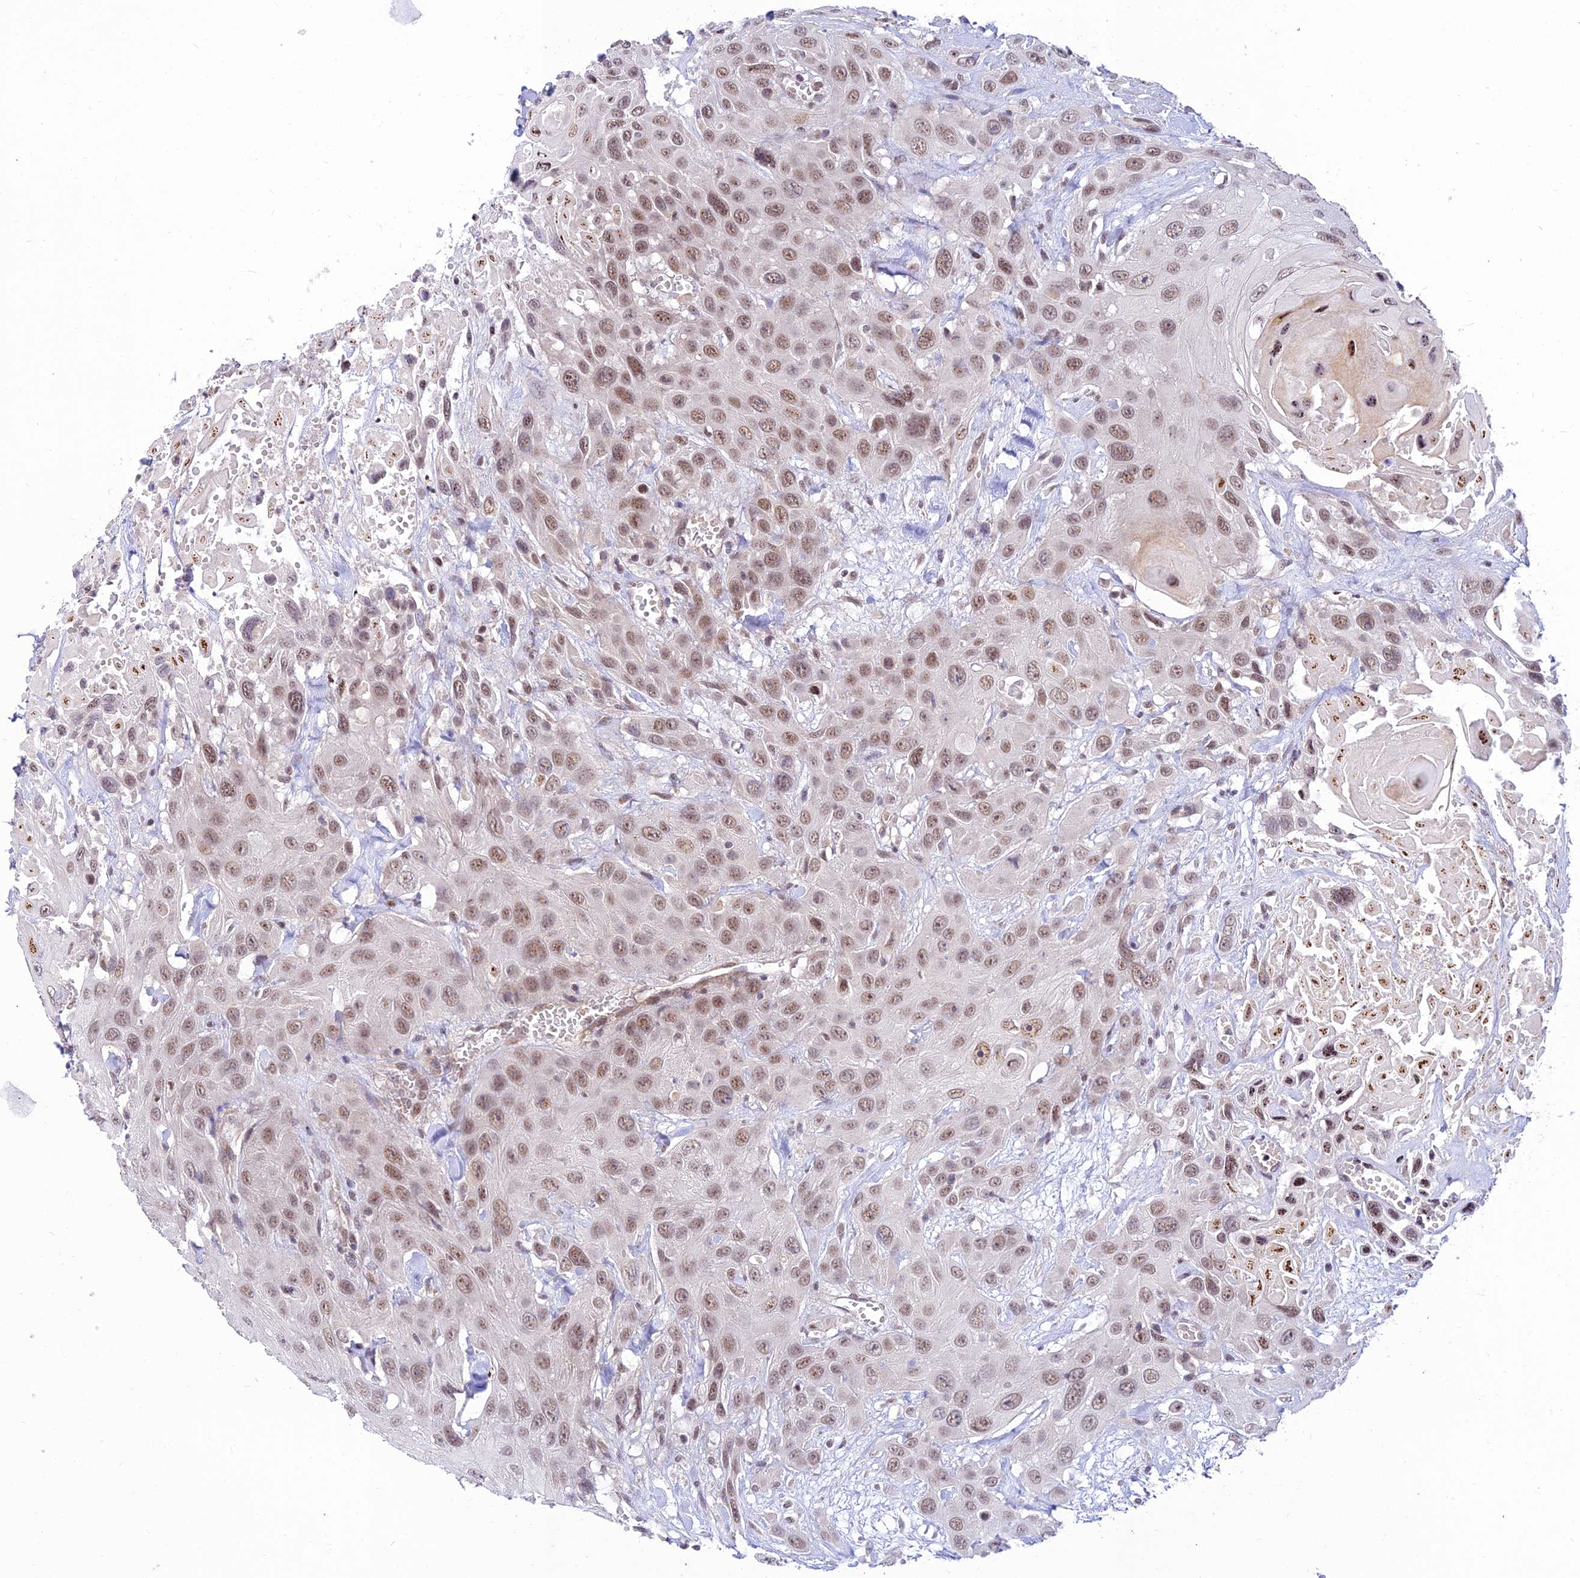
{"staining": {"intensity": "moderate", "quantity": ">75%", "location": "nuclear"}, "tissue": "head and neck cancer", "cell_type": "Tumor cells", "image_type": "cancer", "snomed": [{"axis": "morphology", "description": "Squamous cell carcinoma, NOS"}, {"axis": "topography", "description": "Head-Neck"}], "caption": "IHC micrograph of neoplastic tissue: human head and neck cancer stained using IHC reveals medium levels of moderate protein expression localized specifically in the nuclear of tumor cells, appearing as a nuclear brown color.", "gene": "MICOS13", "patient": {"sex": "male", "age": 81}}